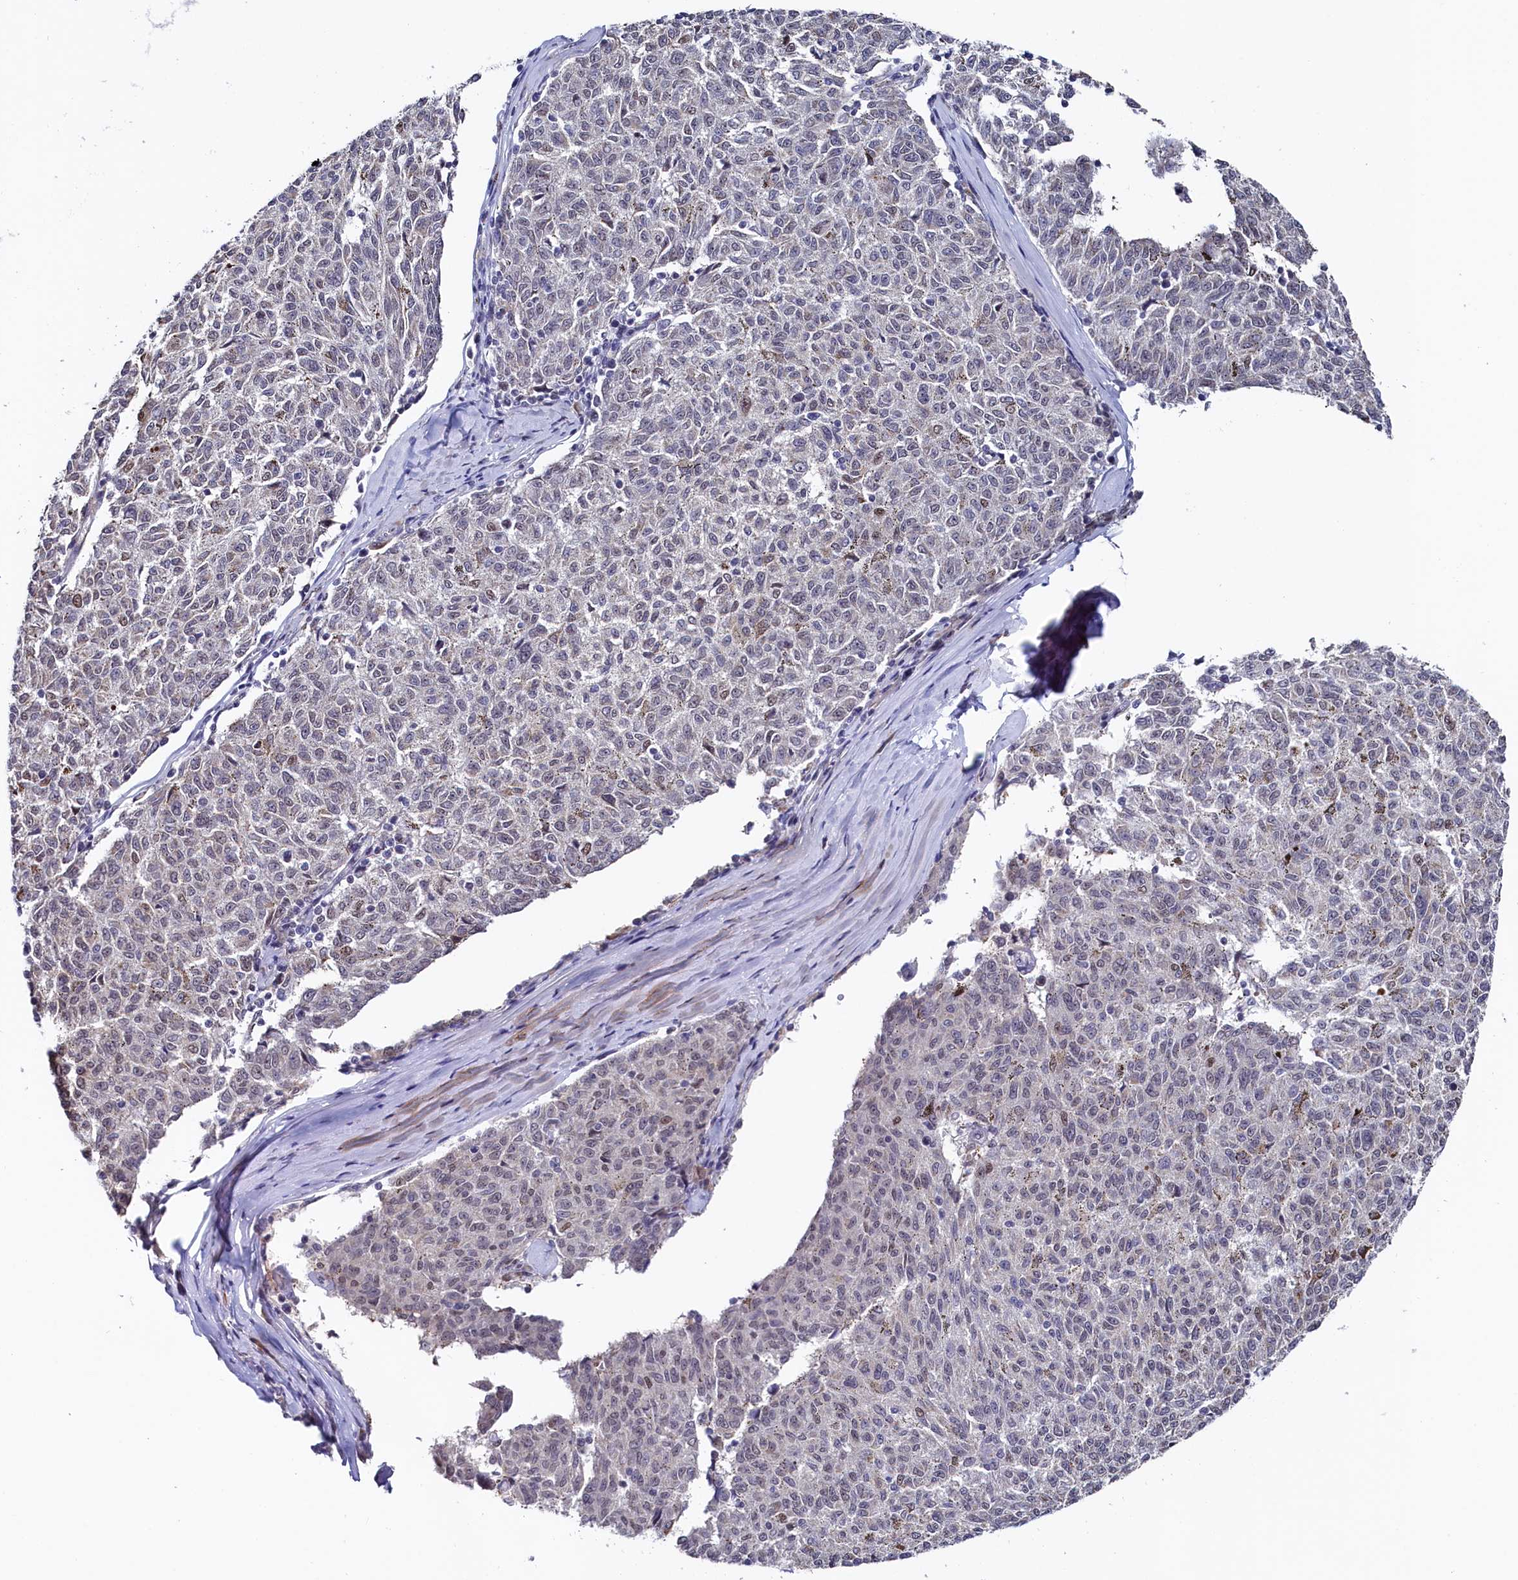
{"staining": {"intensity": "weak", "quantity": "<25%", "location": "nuclear"}, "tissue": "melanoma", "cell_type": "Tumor cells", "image_type": "cancer", "snomed": [{"axis": "morphology", "description": "Malignant melanoma, NOS"}, {"axis": "topography", "description": "Skin"}], "caption": "Immunohistochemistry (IHC) photomicrograph of human melanoma stained for a protein (brown), which reveals no expression in tumor cells.", "gene": "TIGD4", "patient": {"sex": "female", "age": 72}}